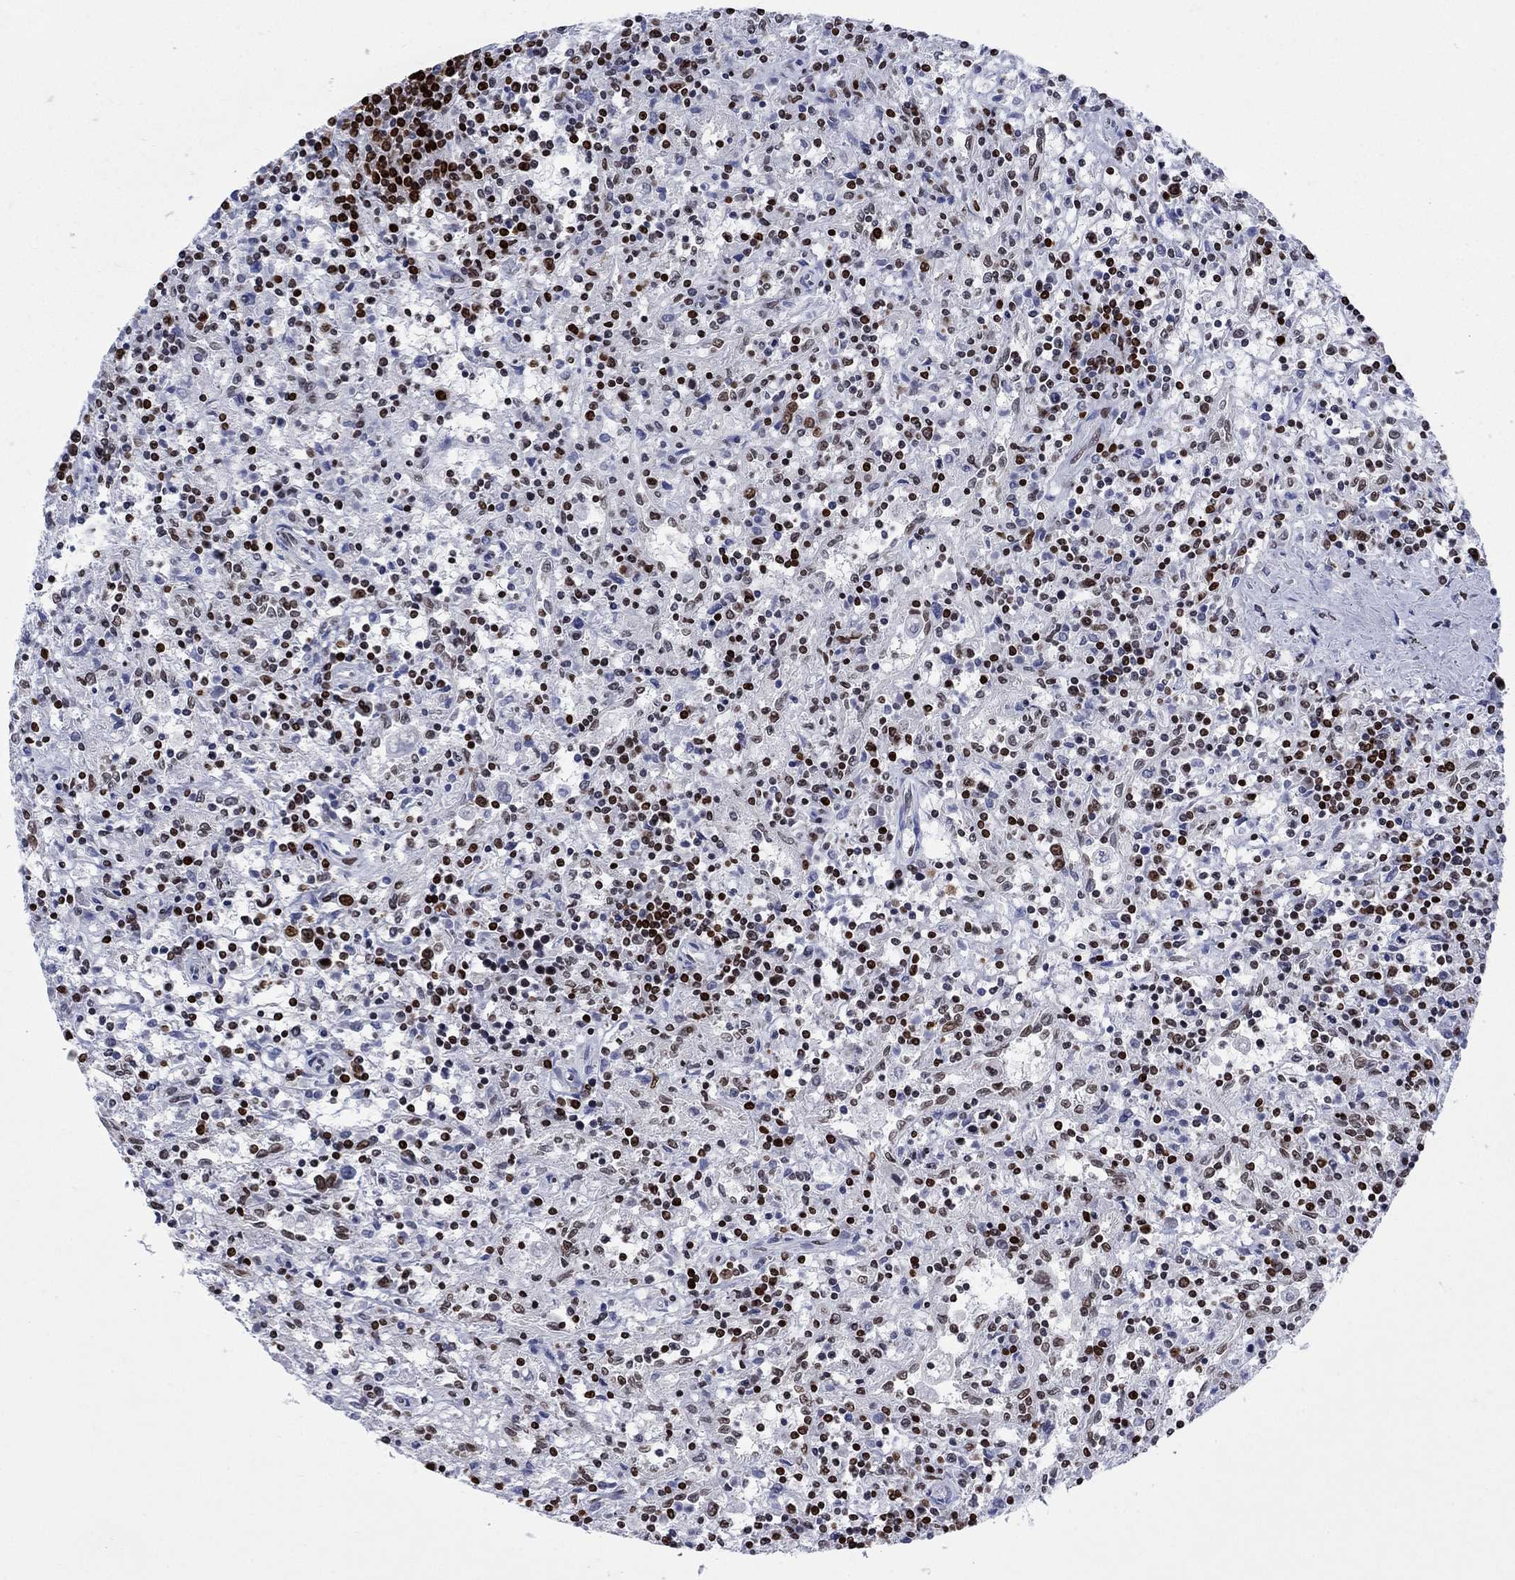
{"staining": {"intensity": "strong", "quantity": "25%-75%", "location": "nuclear"}, "tissue": "lymphoma", "cell_type": "Tumor cells", "image_type": "cancer", "snomed": [{"axis": "morphology", "description": "Malignant lymphoma, non-Hodgkin's type, Low grade"}, {"axis": "topography", "description": "Spleen"}], "caption": "Protein expression analysis of human lymphoma reveals strong nuclear staining in about 25%-75% of tumor cells. Using DAB (3,3'-diaminobenzidine) (brown) and hematoxylin (blue) stains, captured at high magnification using brightfield microscopy.", "gene": "HMGA1", "patient": {"sex": "male", "age": 62}}